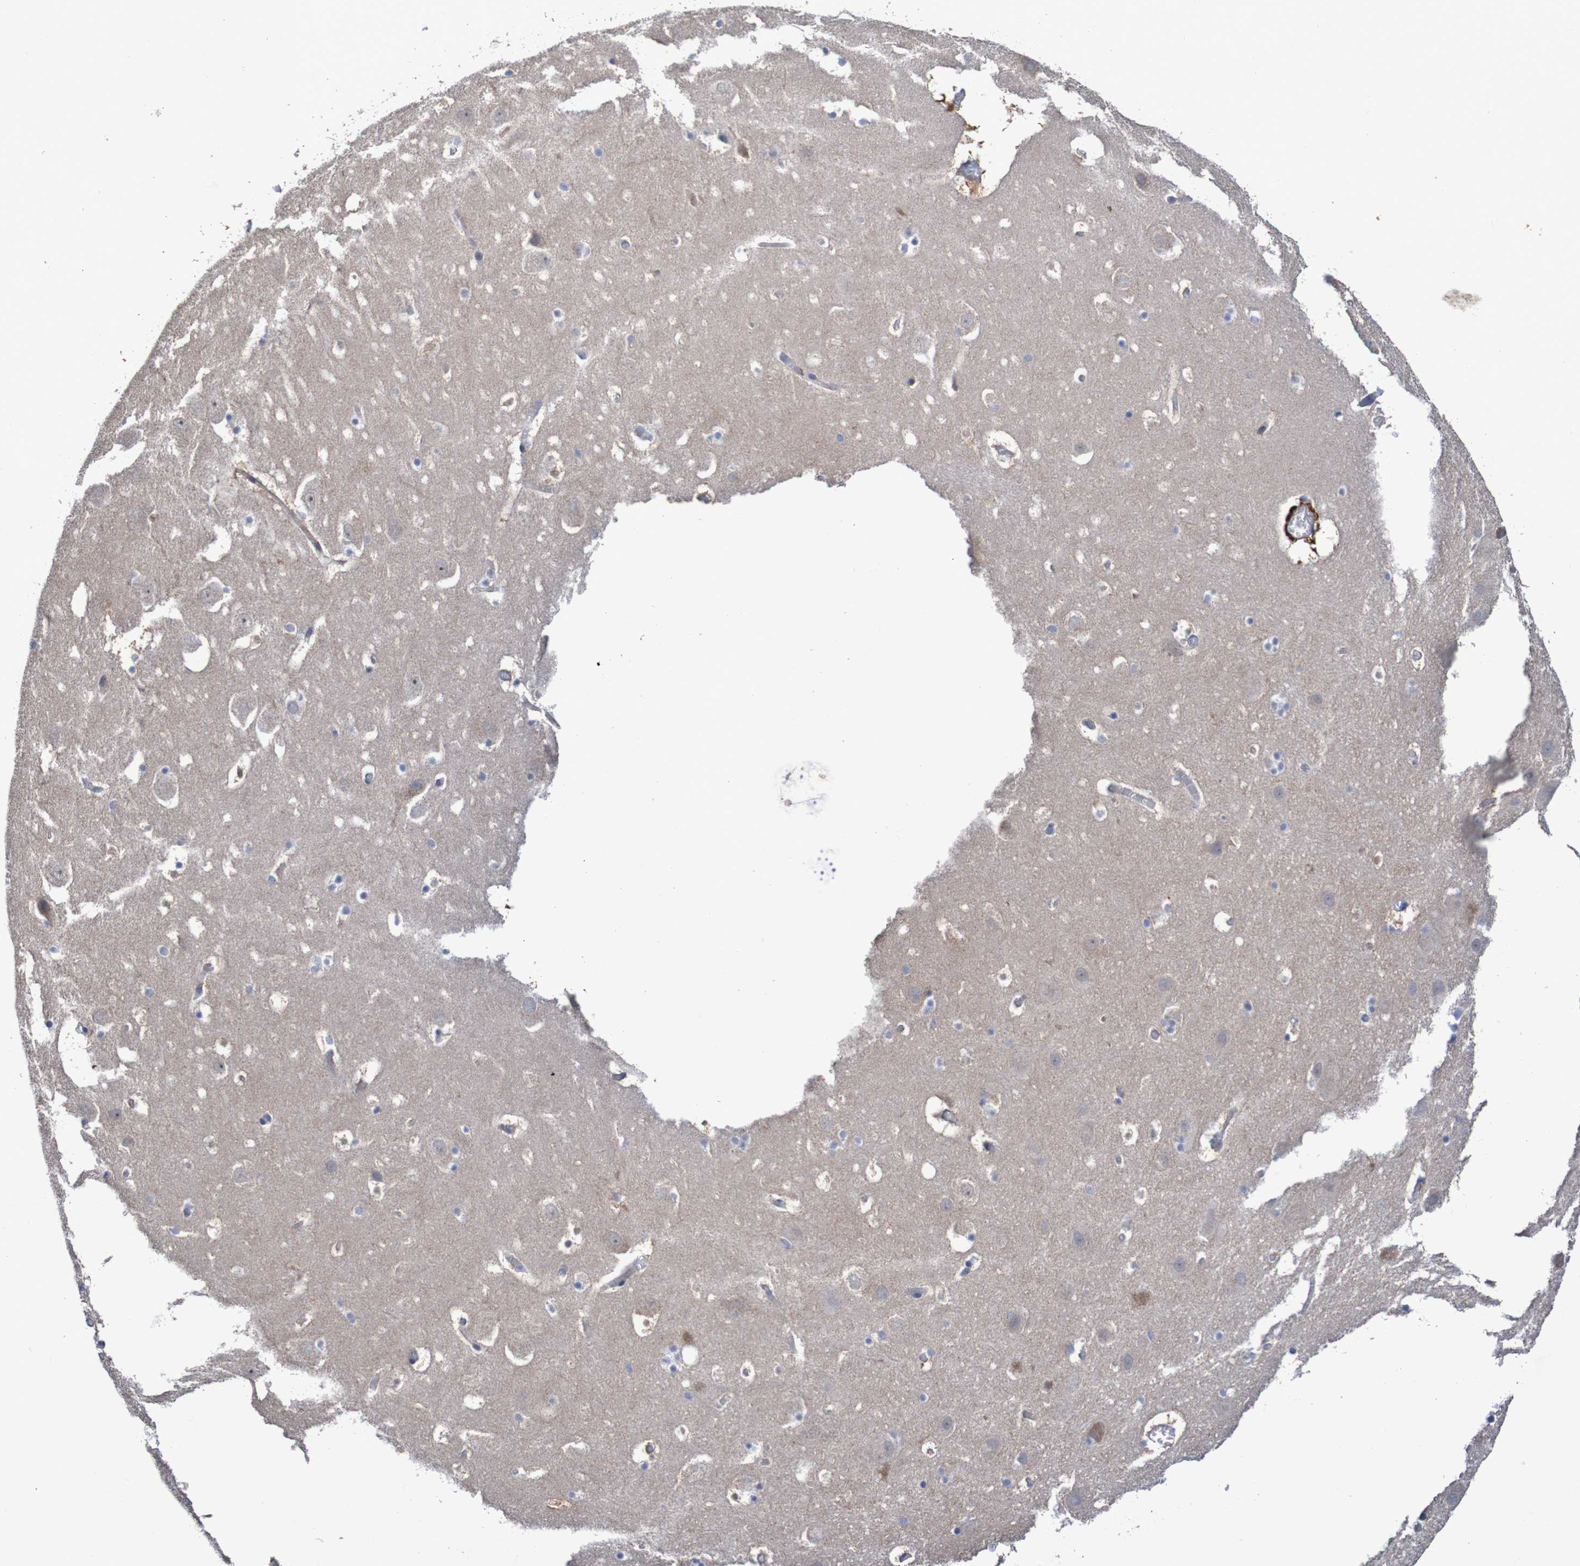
{"staining": {"intensity": "moderate", "quantity": "<25%", "location": "cytoplasmic/membranous"}, "tissue": "hippocampus", "cell_type": "Glial cells", "image_type": "normal", "snomed": [{"axis": "morphology", "description": "Normal tissue, NOS"}, {"axis": "topography", "description": "Hippocampus"}], "caption": "High-magnification brightfield microscopy of benign hippocampus stained with DAB (brown) and counterstained with hematoxylin (blue). glial cells exhibit moderate cytoplasmic/membranous staining is identified in about<25% of cells. (brown staining indicates protein expression, while blue staining denotes nuclei).", "gene": "C3orf18", "patient": {"sex": "male", "age": 45}}